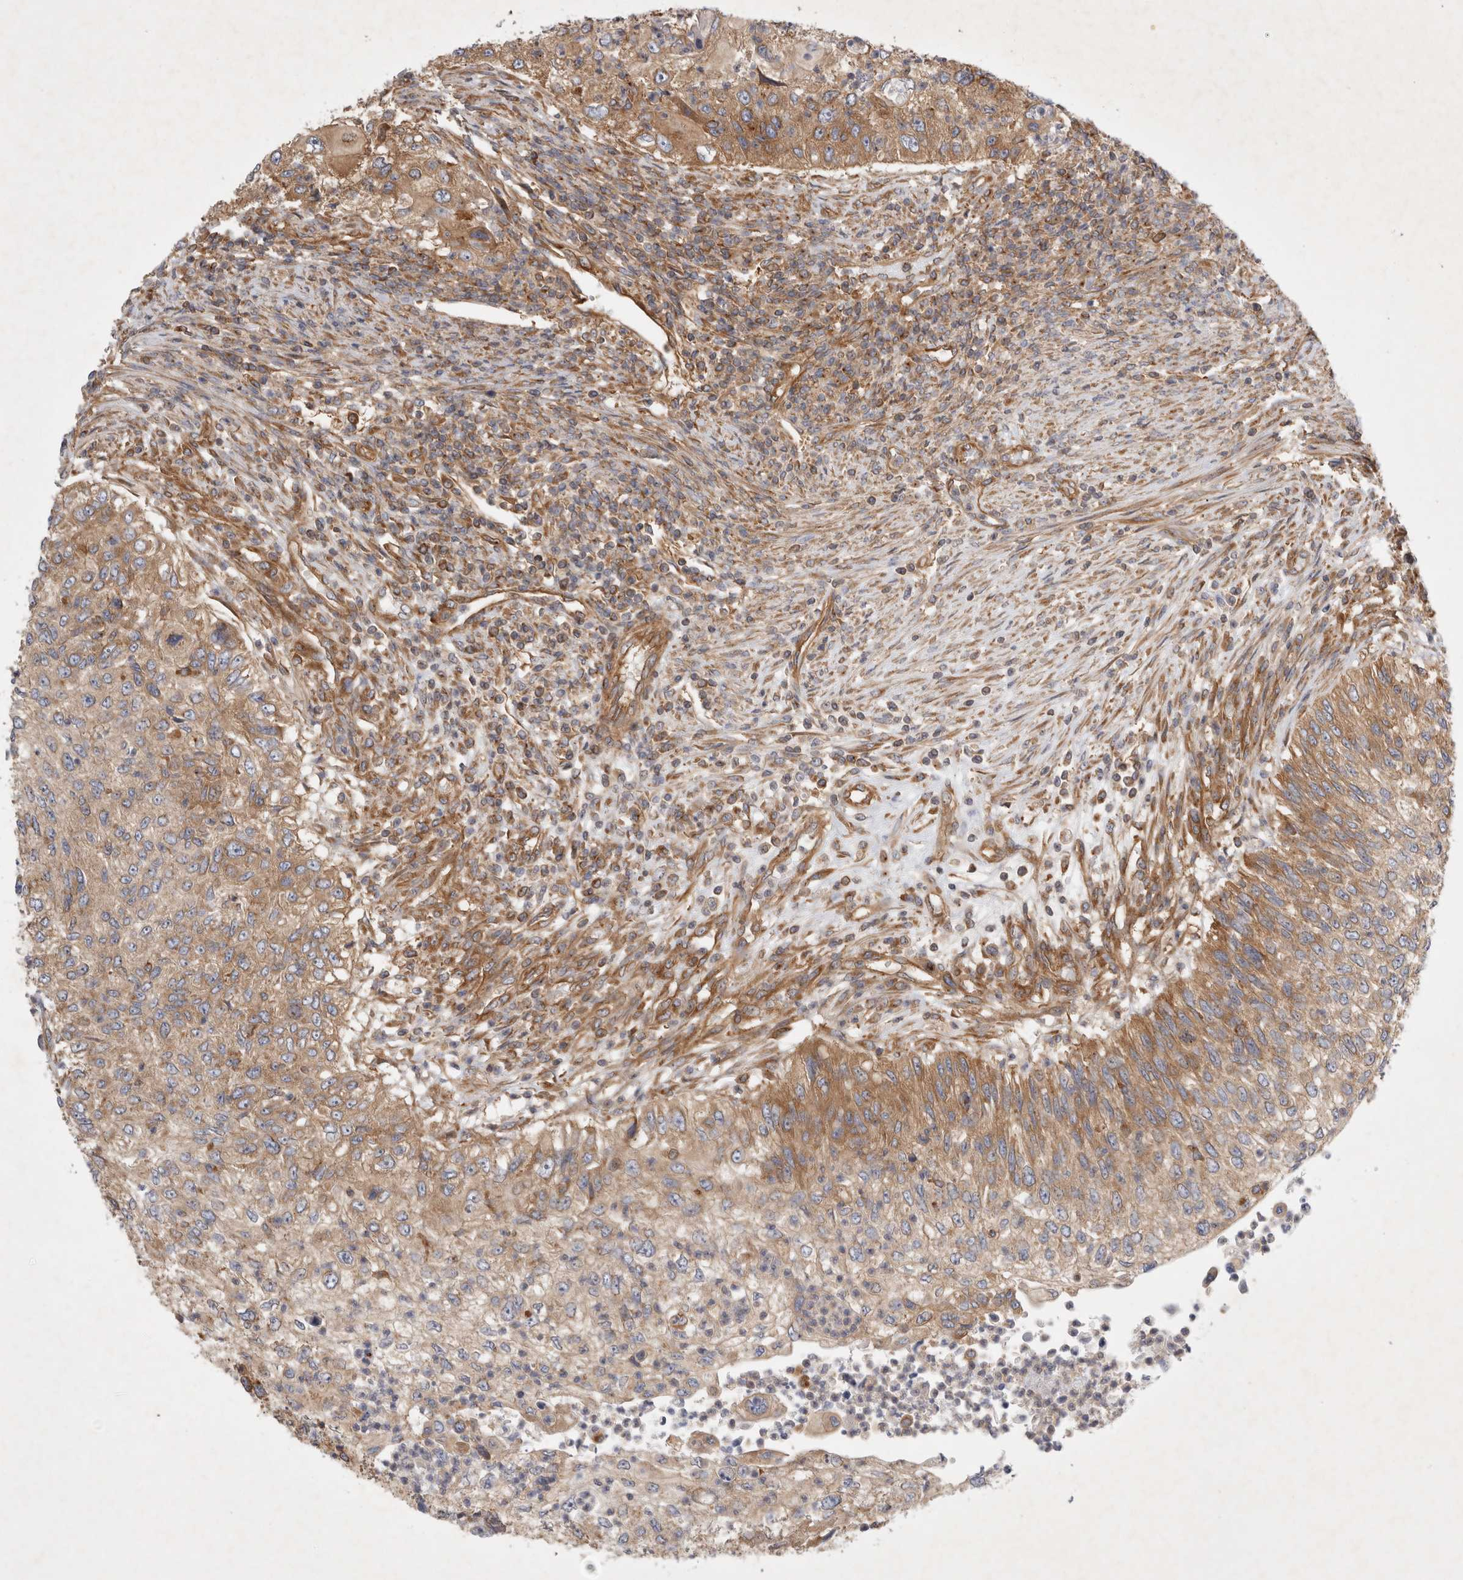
{"staining": {"intensity": "moderate", "quantity": ">75%", "location": "cytoplasmic/membranous"}, "tissue": "urothelial cancer", "cell_type": "Tumor cells", "image_type": "cancer", "snomed": [{"axis": "morphology", "description": "Urothelial carcinoma, High grade"}, {"axis": "topography", "description": "Urinary bladder"}], "caption": "Human high-grade urothelial carcinoma stained with a protein marker demonstrates moderate staining in tumor cells.", "gene": "GPR150", "patient": {"sex": "female", "age": 60}}